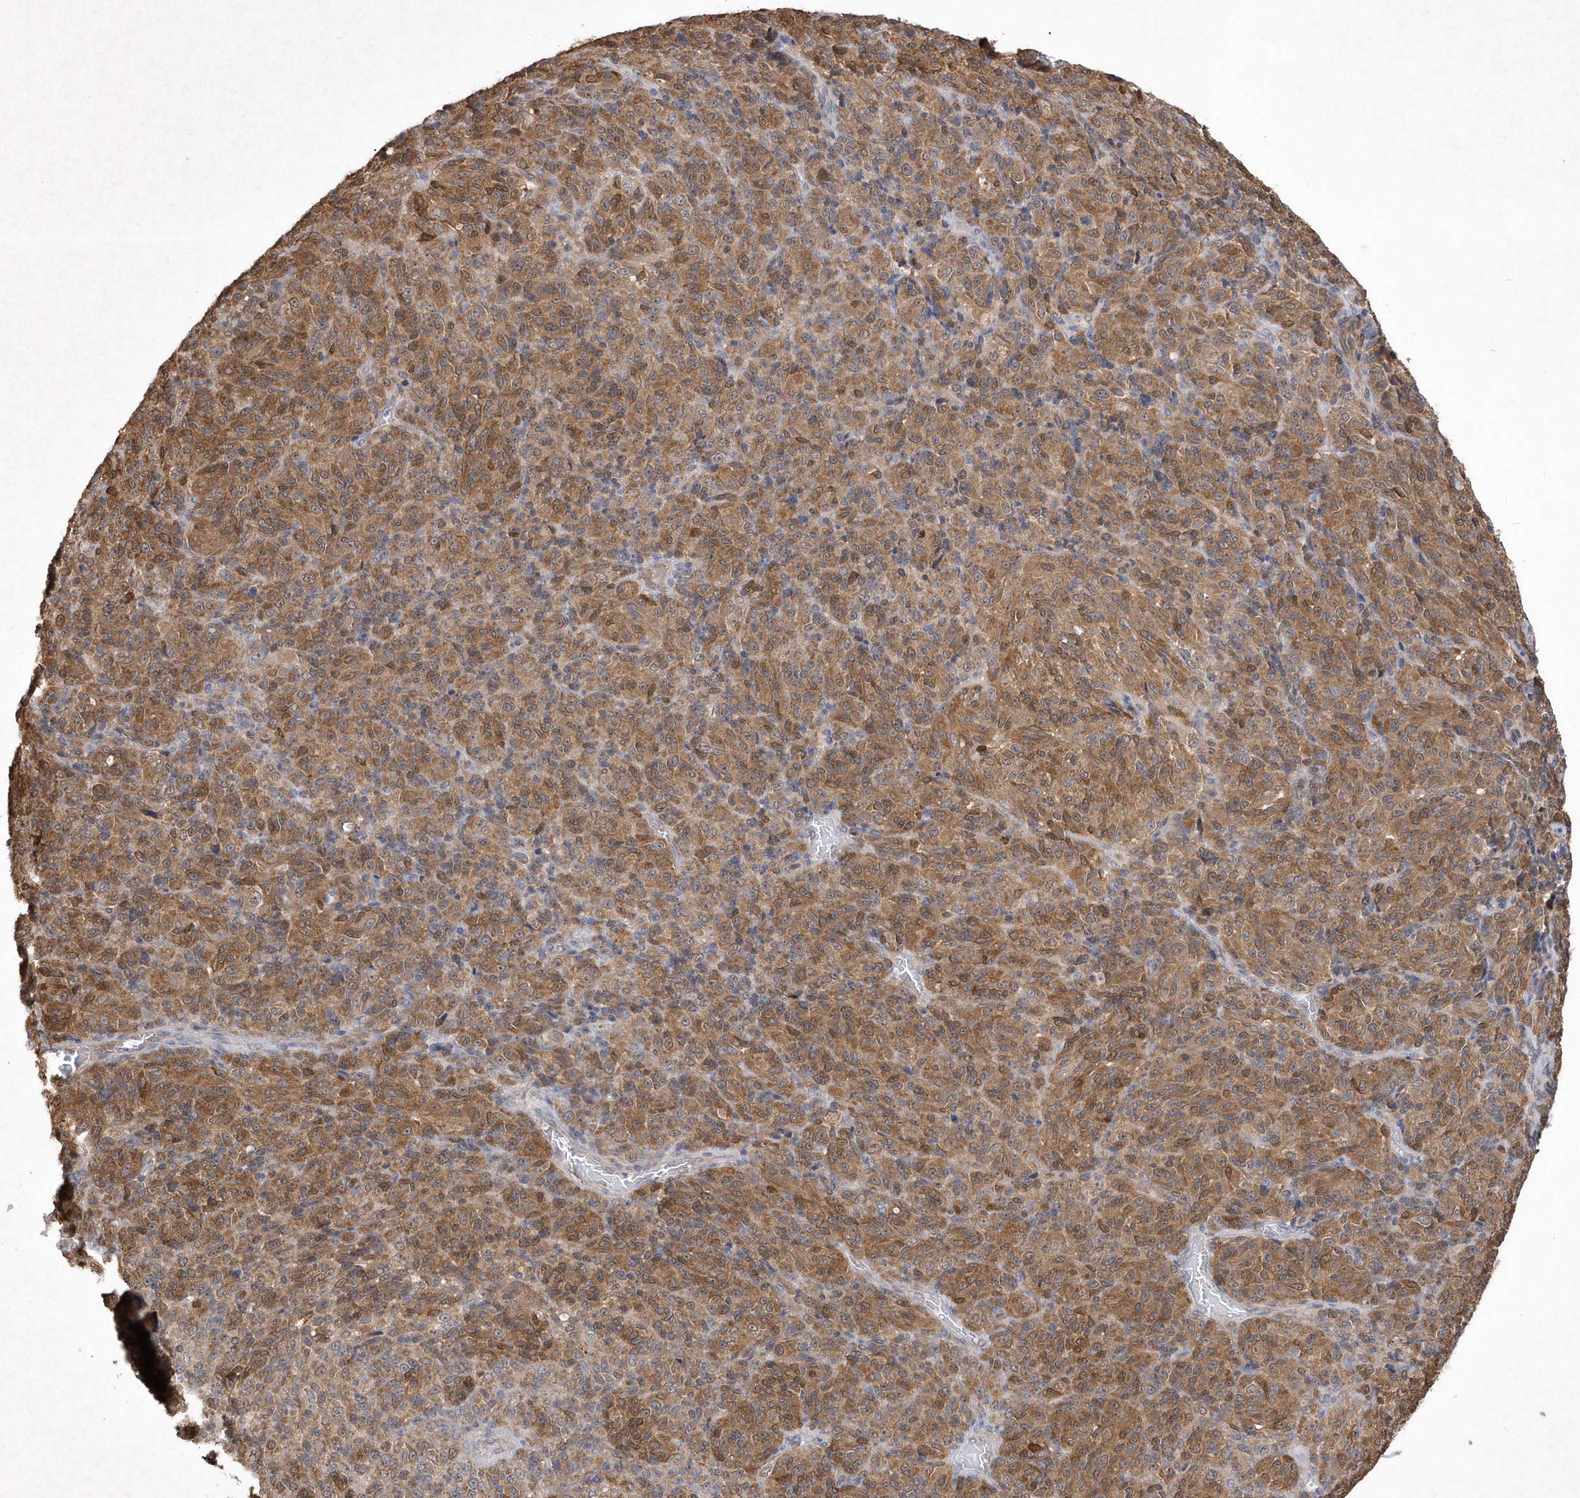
{"staining": {"intensity": "moderate", "quantity": ">75%", "location": "cytoplasmic/membranous"}, "tissue": "melanoma", "cell_type": "Tumor cells", "image_type": "cancer", "snomed": [{"axis": "morphology", "description": "Malignant melanoma, Metastatic site"}, {"axis": "topography", "description": "Brain"}], "caption": "The immunohistochemical stain labels moderate cytoplasmic/membranous staining in tumor cells of malignant melanoma (metastatic site) tissue.", "gene": "AKR7A2", "patient": {"sex": "female", "age": 56}}